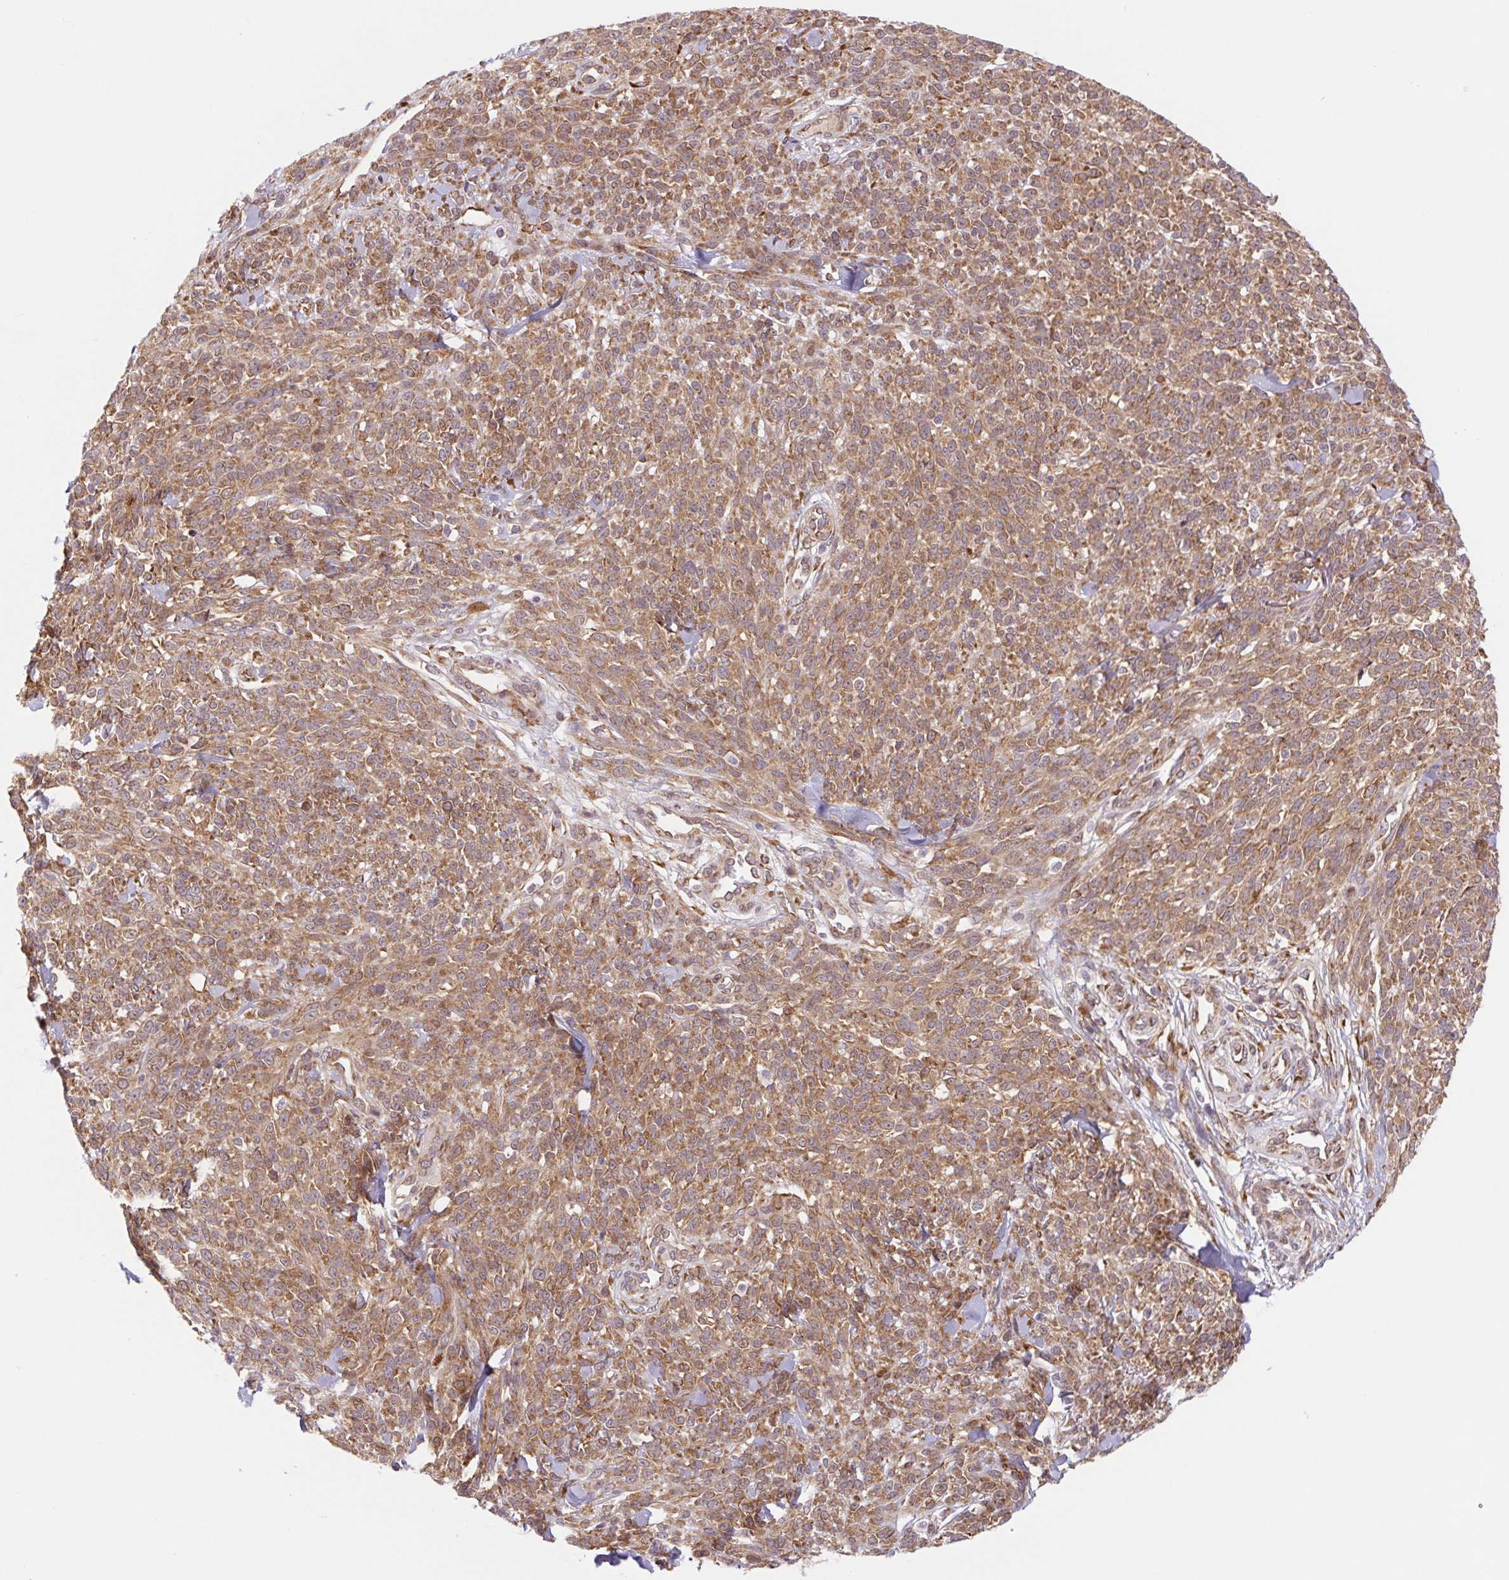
{"staining": {"intensity": "moderate", "quantity": ">75%", "location": "cytoplasmic/membranous"}, "tissue": "melanoma", "cell_type": "Tumor cells", "image_type": "cancer", "snomed": [{"axis": "morphology", "description": "Malignant melanoma, NOS"}, {"axis": "topography", "description": "Skin"}, {"axis": "topography", "description": "Skin of trunk"}], "caption": "Moderate cytoplasmic/membranous protein expression is present in about >75% of tumor cells in malignant melanoma.", "gene": "LYPD5", "patient": {"sex": "male", "age": 74}}